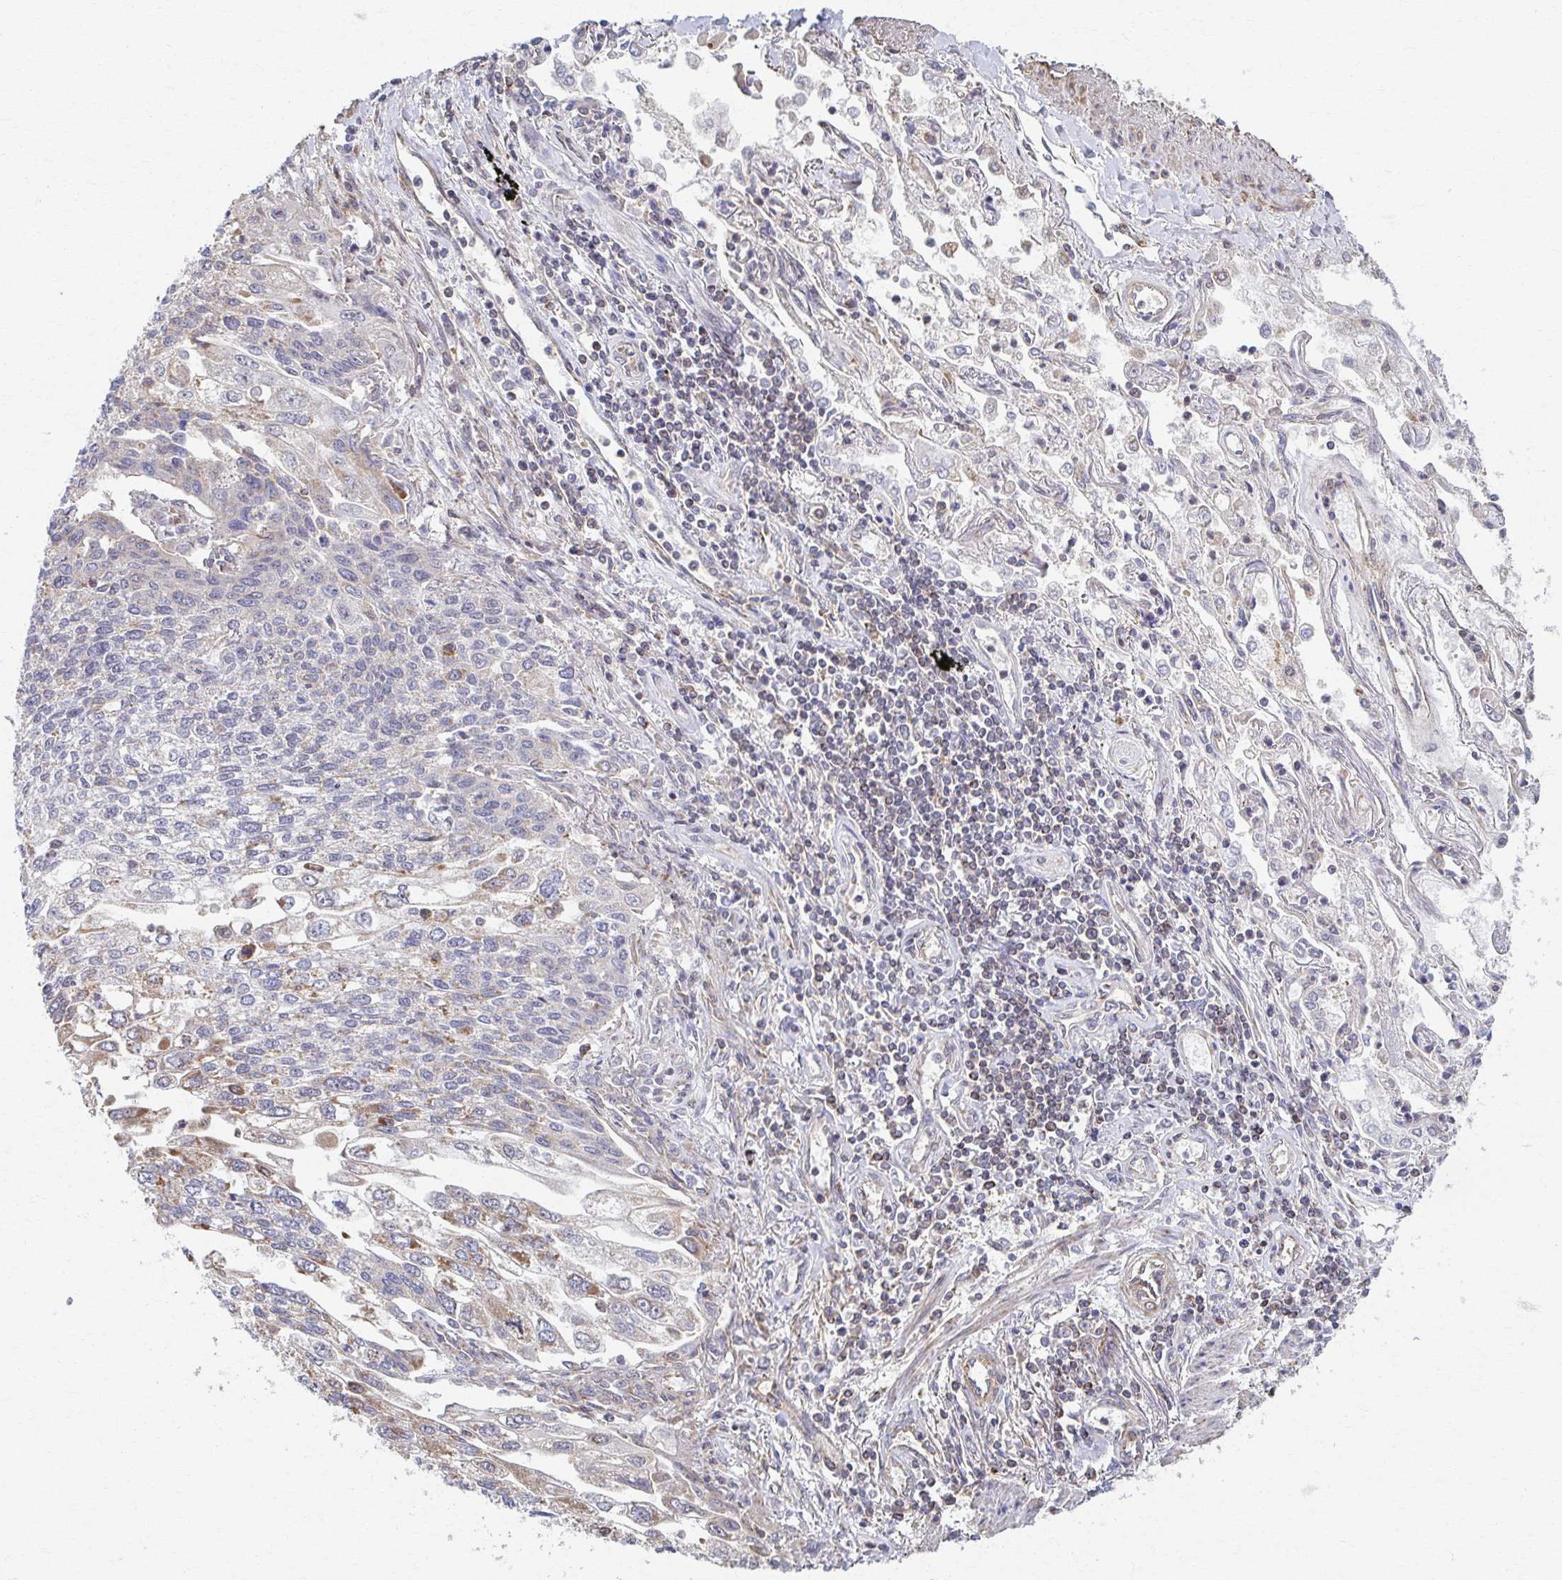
{"staining": {"intensity": "moderate", "quantity": "<25%", "location": "cytoplasmic/membranous"}, "tissue": "lung cancer", "cell_type": "Tumor cells", "image_type": "cancer", "snomed": [{"axis": "morphology", "description": "Squamous cell carcinoma, NOS"}, {"axis": "topography", "description": "Lung"}], "caption": "Immunohistochemical staining of lung squamous cell carcinoma demonstrates moderate cytoplasmic/membranous protein expression in approximately <25% of tumor cells. Ihc stains the protein in brown and the nuclei are stained blue.", "gene": "KLHL34", "patient": {"sex": "male", "age": 74}}